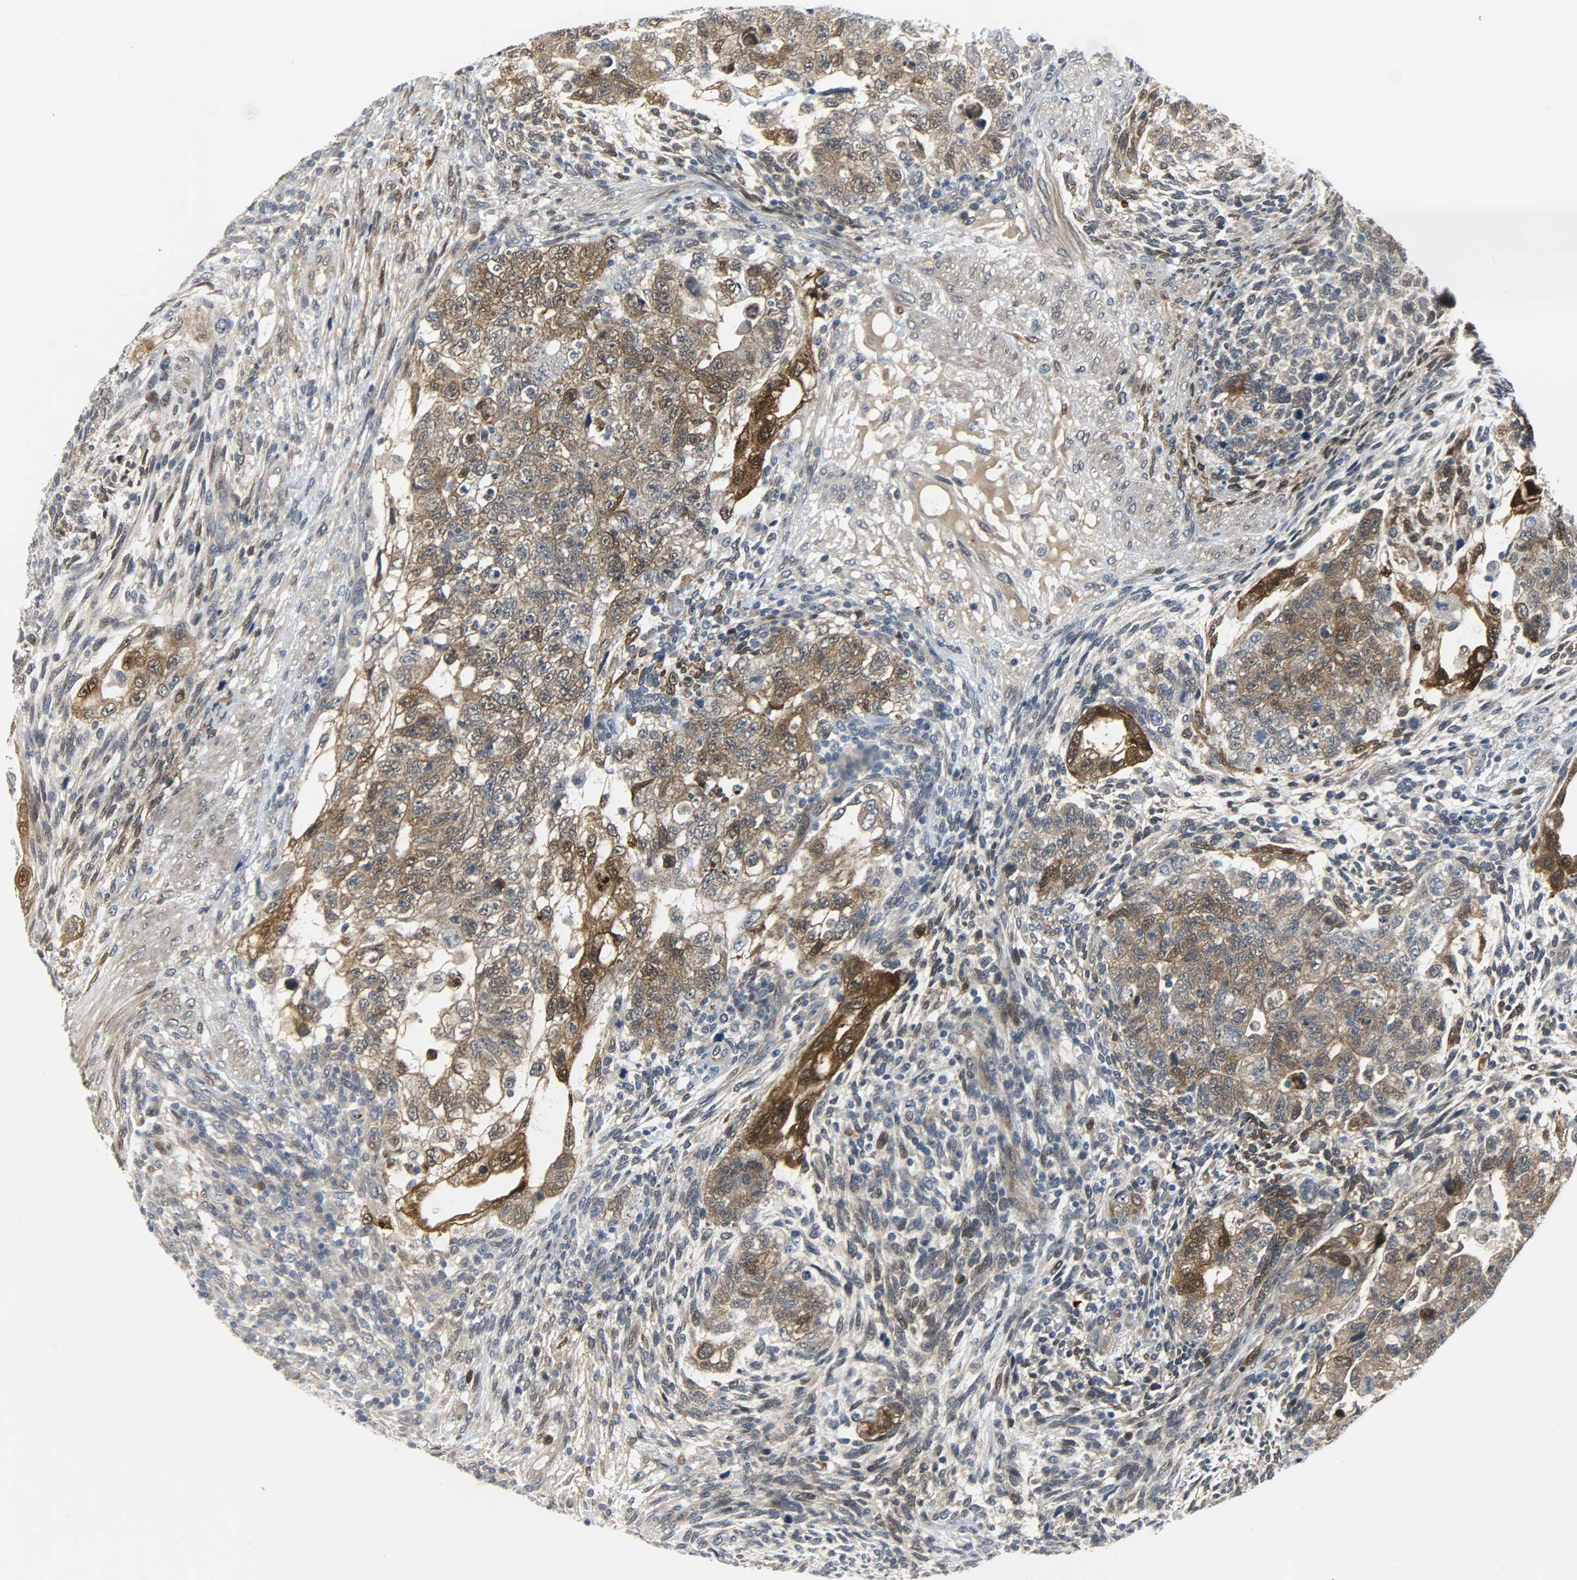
{"staining": {"intensity": "moderate", "quantity": ">75%", "location": "cytoplasmic/membranous,nuclear"}, "tissue": "testis cancer", "cell_type": "Tumor cells", "image_type": "cancer", "snomed": [{"axis": "morphology", "description": "Normal tissue, NOS"}, {"axis": "morphology", "description": "Carcinoma, Embryonal, NOS"}, {"axis": "topography", "description": "Testis"}], "caption": "A photomicrograph showing moderate cytoplasmic/membranous and nuclear positivity in approximately >75% of tumor cells in testis embryonal carcinoma, as visualized by brown immunohistochemical staining.", "gene": "EIF4EBP1", "patient": {"sex": "male", "age": 36}}